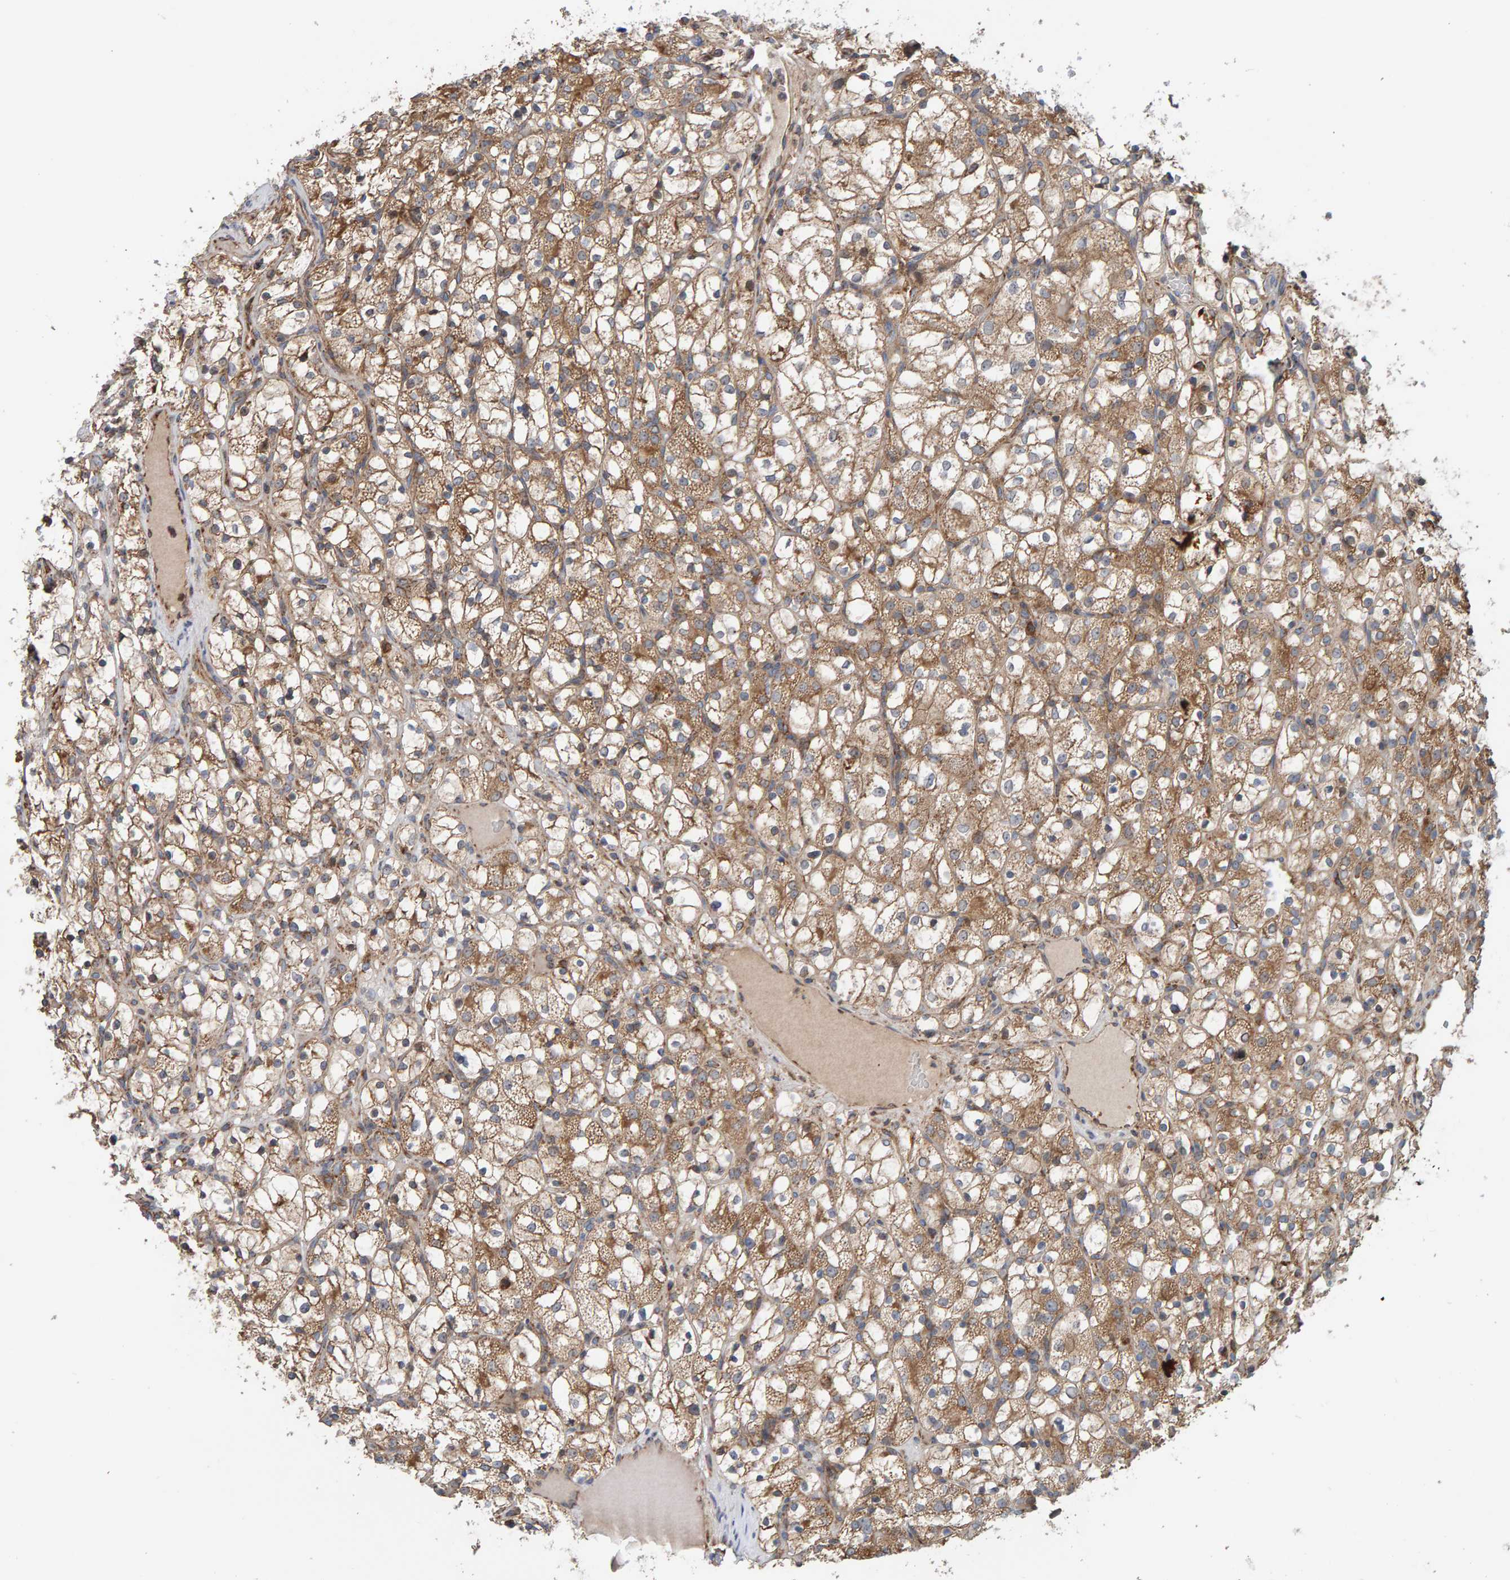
{"staining": {"intensity": "moderate", "quantity": ">75%", "location": "cytoplasmic/membranous"}, "tissue": "renal cancer", "cell_type": "Tumor cells", "image_type": "cancer", "snomed": [{"axis": "morphology", "description": "Adenocarcinoma, NOS"}, {"axis": "topography", "description": "Kidney"}], "caption": "Immunohistochemistry (IHC) photomicrograph of renal cancer (adenocarcinoma) stained for a protein (brown), which shows medium levels of moderate cytoplasmic/membranous expression in about >75% of tumor cells.", "gene": "MRPL45", "patient": {"sex": "female", "age": 69}}